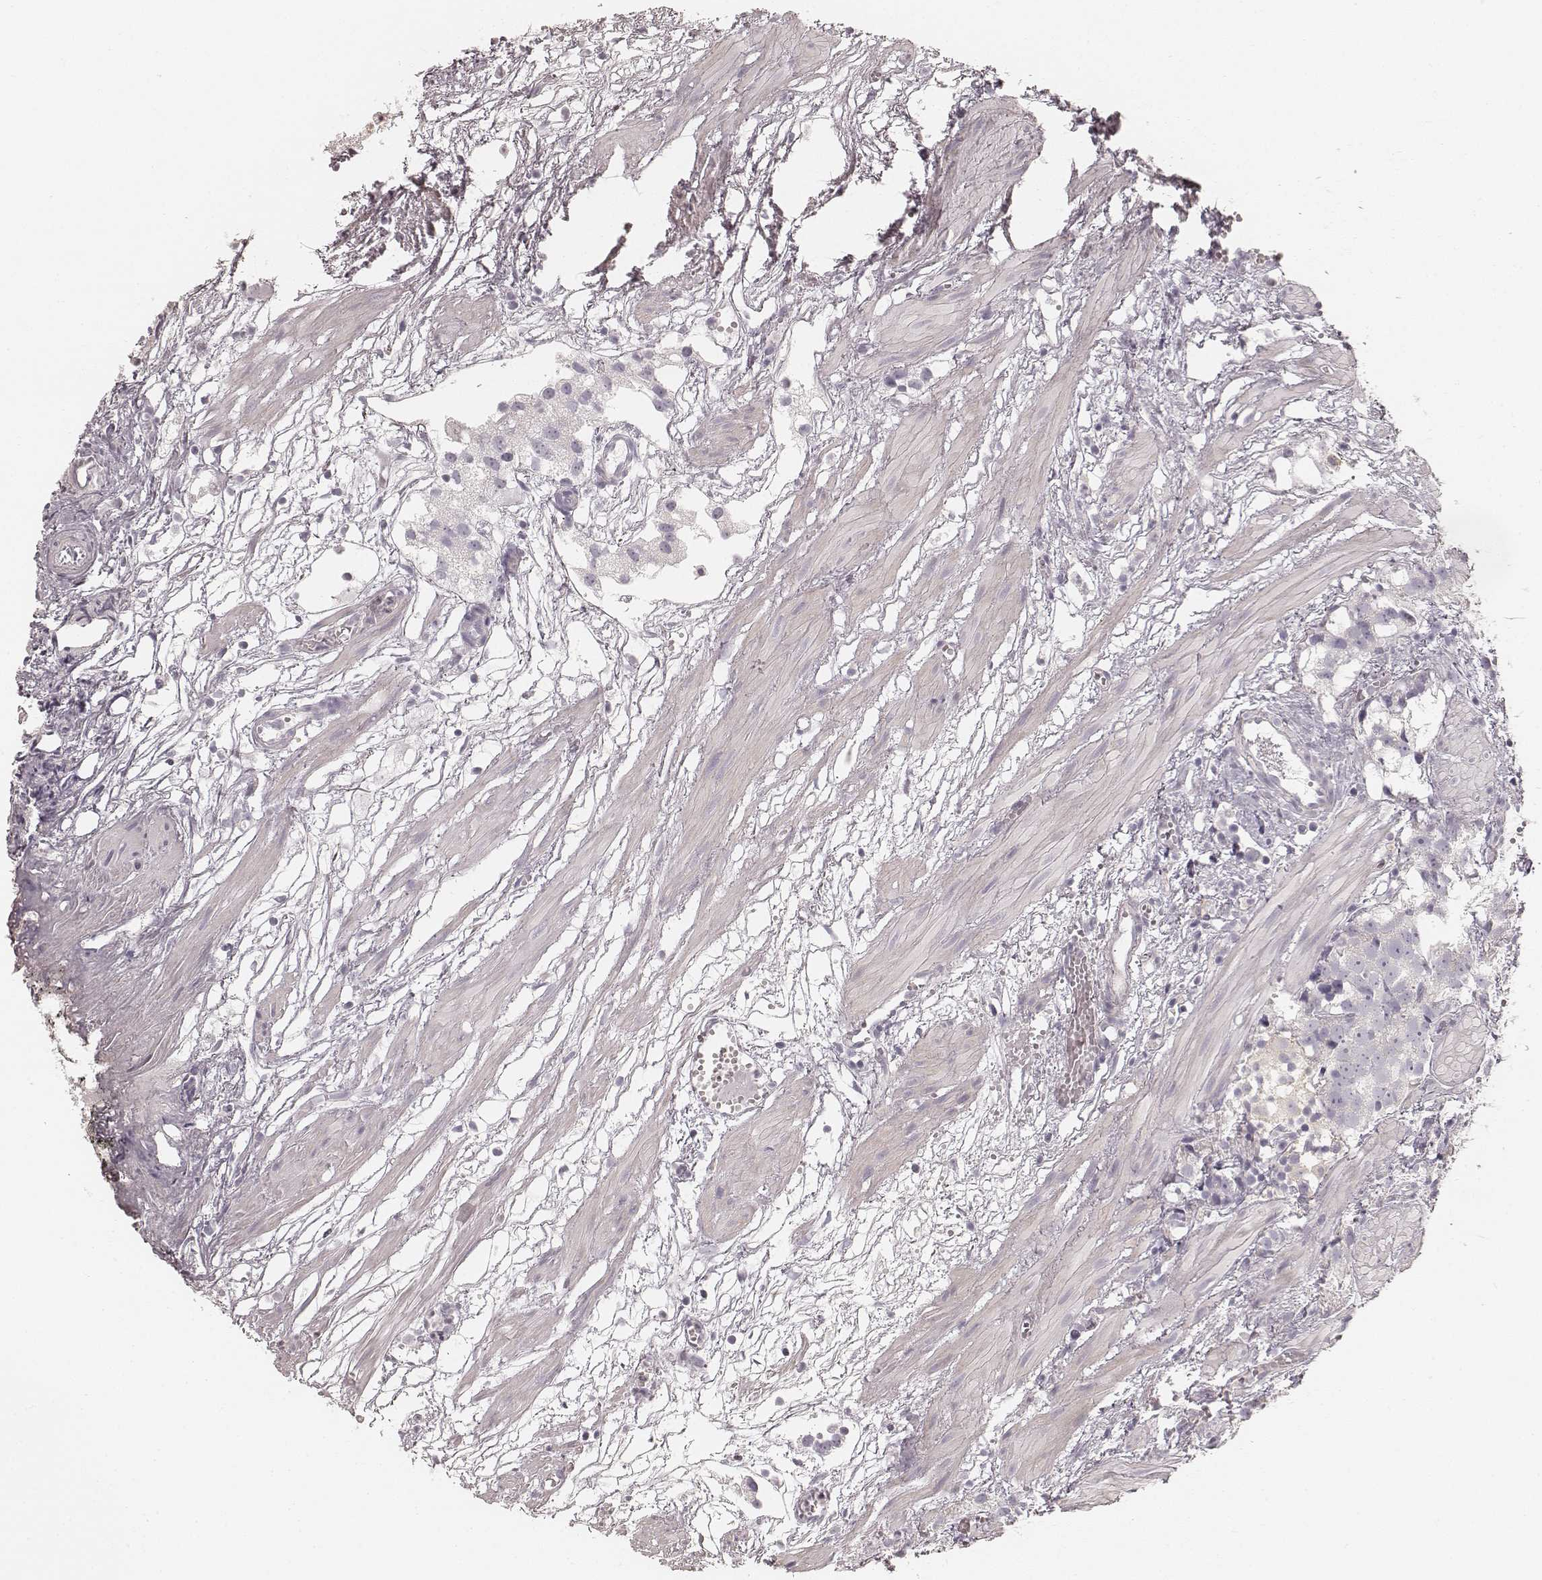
{"staining": {"intensity": "negative", "quantity": "none", "location": "none"}, "tissue": "prostate cancer", "cell_type": "Tumor cells", "image_type": "cancer", "snomed": [{"axis": "morphology", "description": "Adenocarcinoma, High grade"}, {"axis": "topography", "description": "Prostate"}], "caption": "Immunohistochemistry photomicrograph of neoplastic tissue: prostate cancer stained with DAB (3,3'-diaminobenzidine) reveals no significant protein staining in tumor cells. (Stains: DAB (3,3'-diaminobenzidine) immunohistochemistry (IHC) with hematoxylin counter stain, Microscopy: brightfield microscopy at high magnification).", "gene": "FMNL2", "patient": {"sex": "male", "age": 68}}